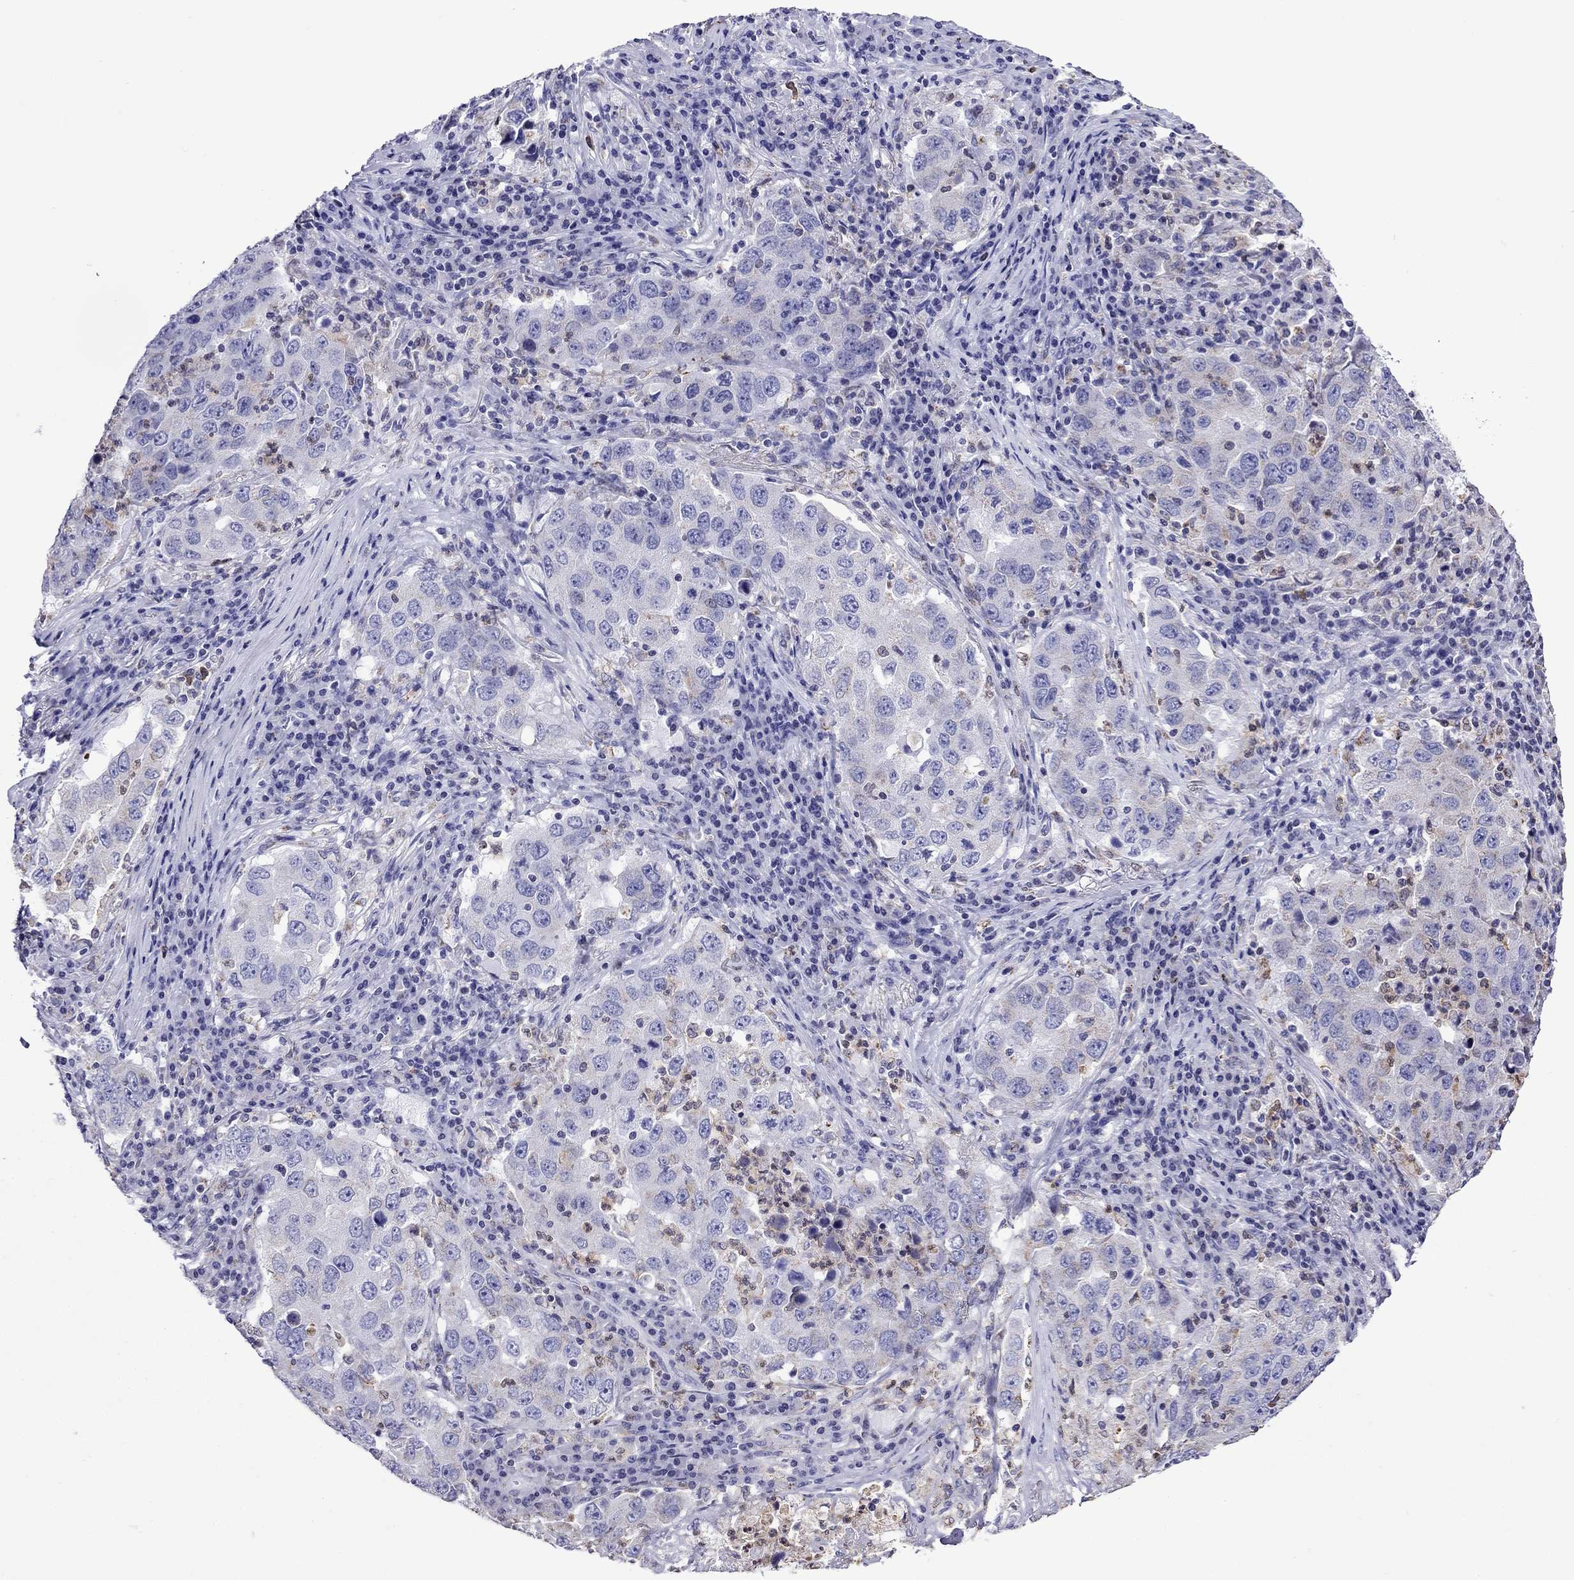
{"staining": {"intensity": "negative", "quantity": "none", "location": "none"}, "tissue": "lung cancer", "cell_type": "Tumor cells", "image_type": "cancer", "snomed": [{"axis": "morphology", "description": "Adenocarcinoma, NOS"}, {"axis": "topography", "description": "Lung"}], "caption": "Tumor cells show no significant expression in lung adenocarcinoma.", "gene": "SCG2", "patient": {"sex": "male", "age": 73}}